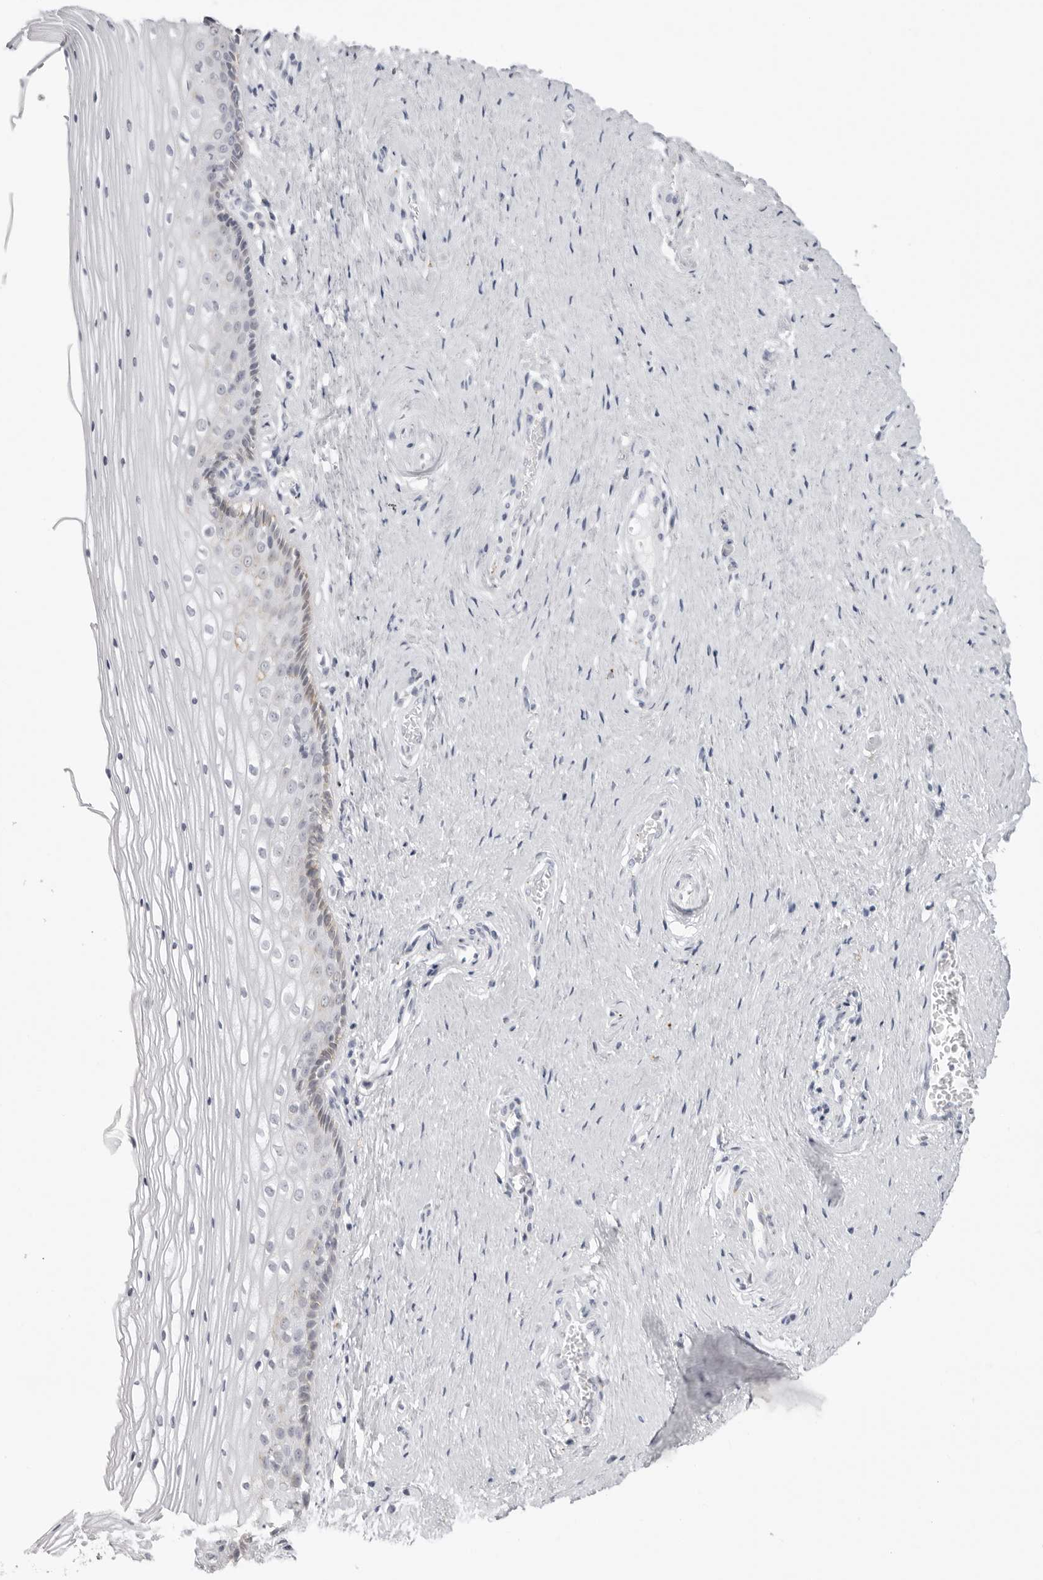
{"staining": {"intensity": "negative", "quantity": "none", "location": "none"}, "tissue": "vagina", "cell_type": "Squamous epithelial cells", "image_type": "normal", "snomed": [{"axis": "morphology", "description": "Normal tissue, NOS"}, {"axis": "topography", "description": "Vagina"}], "caption": "Immunohistochemical staining of unremarkable human vagina displays no significant expression in squamous epithelial cells.", "gene": "IL25", "patient": {"sex": "female", "age": 46}}